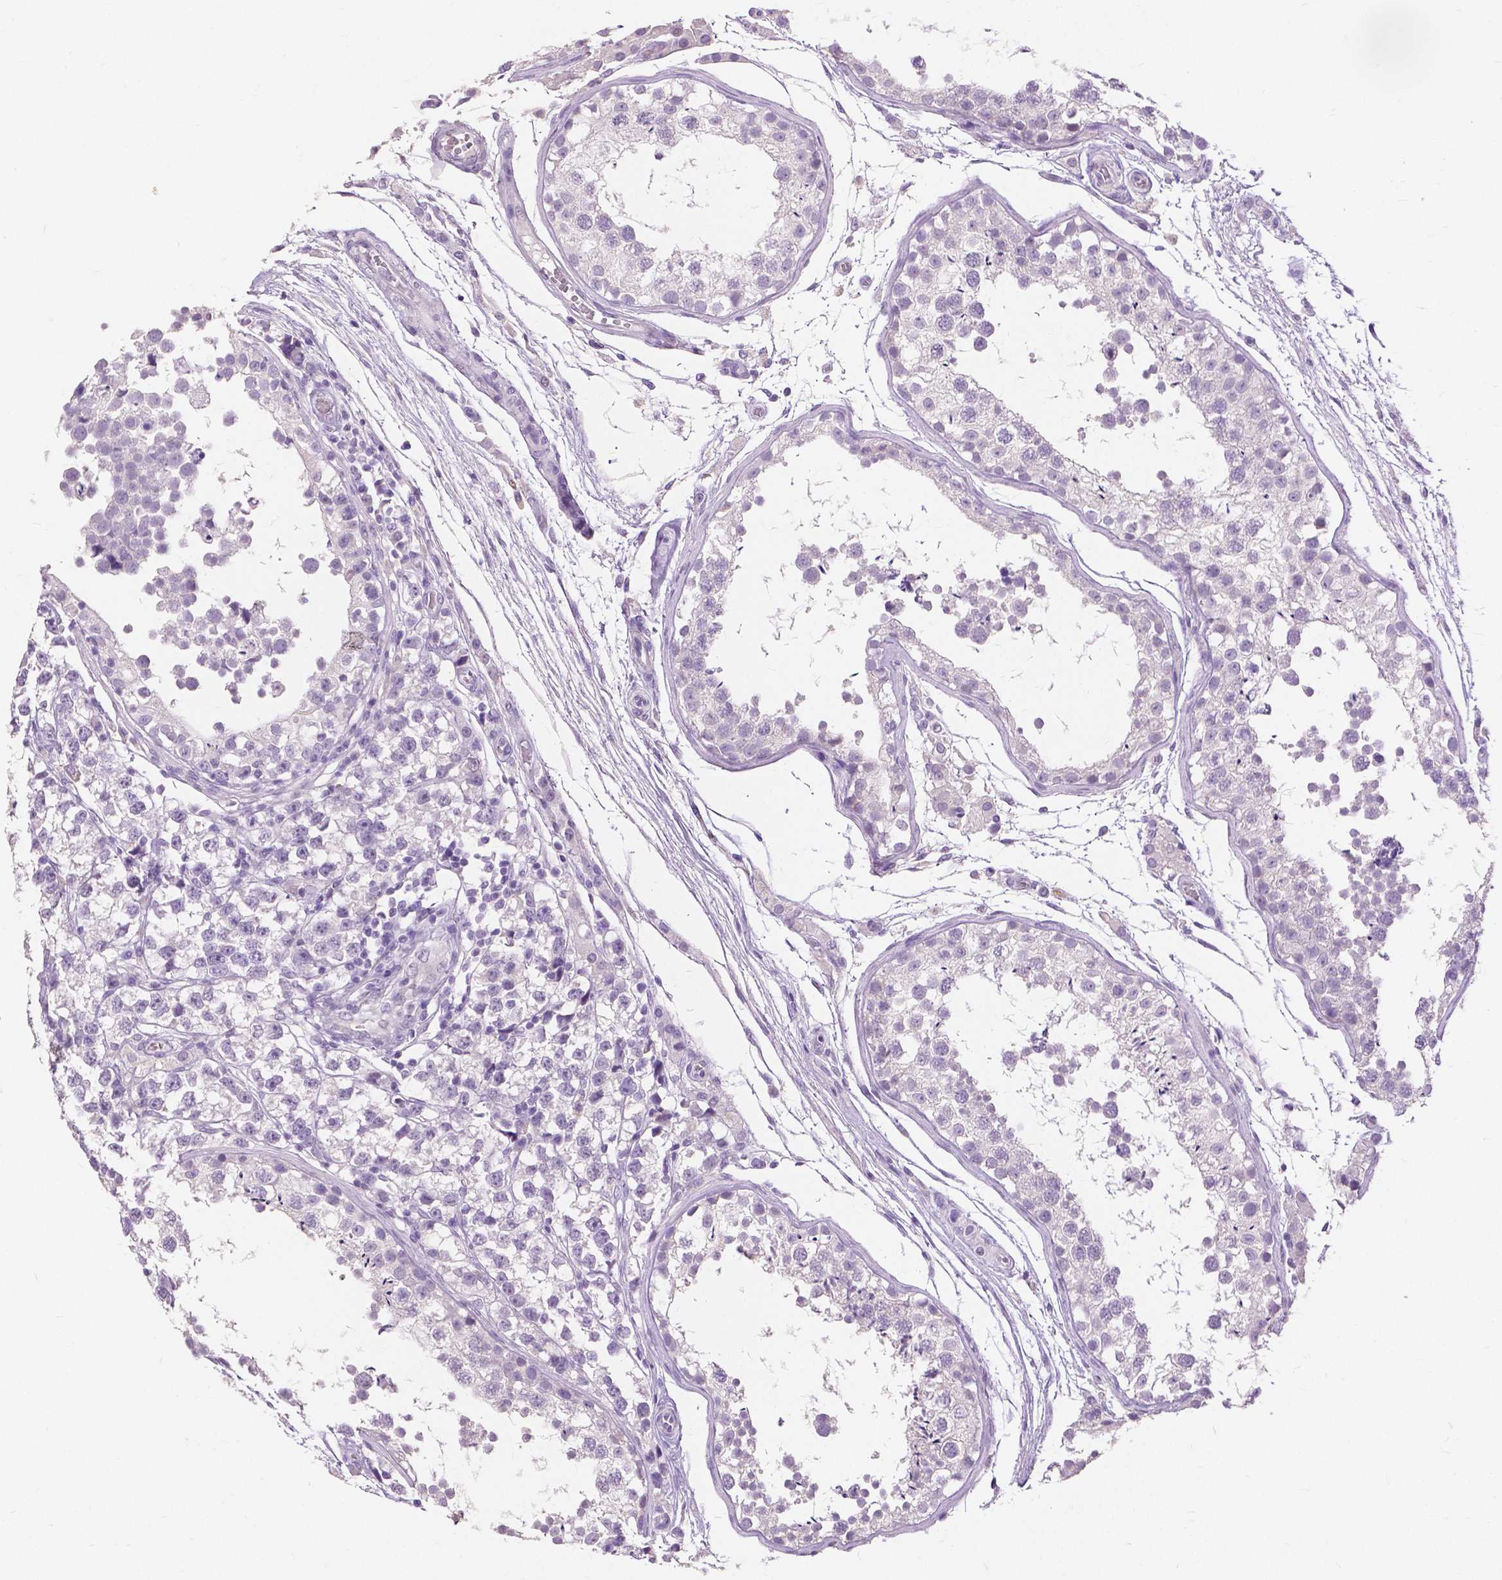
{"staining": {"intensity": "negative", "quantity": "none", "location": "none"}, "tissue": "testis", "cell_type": "Cells in seminiferous ducts", "image_type": "normal", "snomed": [{"axis": "morphology", "description": "Normal tissue, NOS"}, {"axis": "morphology", "description": "Seminoma, NOS"}, {"axis": "topography", "description": "Testis"}], "caption": "A photomicrograph of human testis is negative for staining in cells in seminiferous ducts. (Immunohistochemistry, brightfield microscopy, high magnification).", "gene": "CXCR2", "patient": {"sex": "male", "age": 29}}